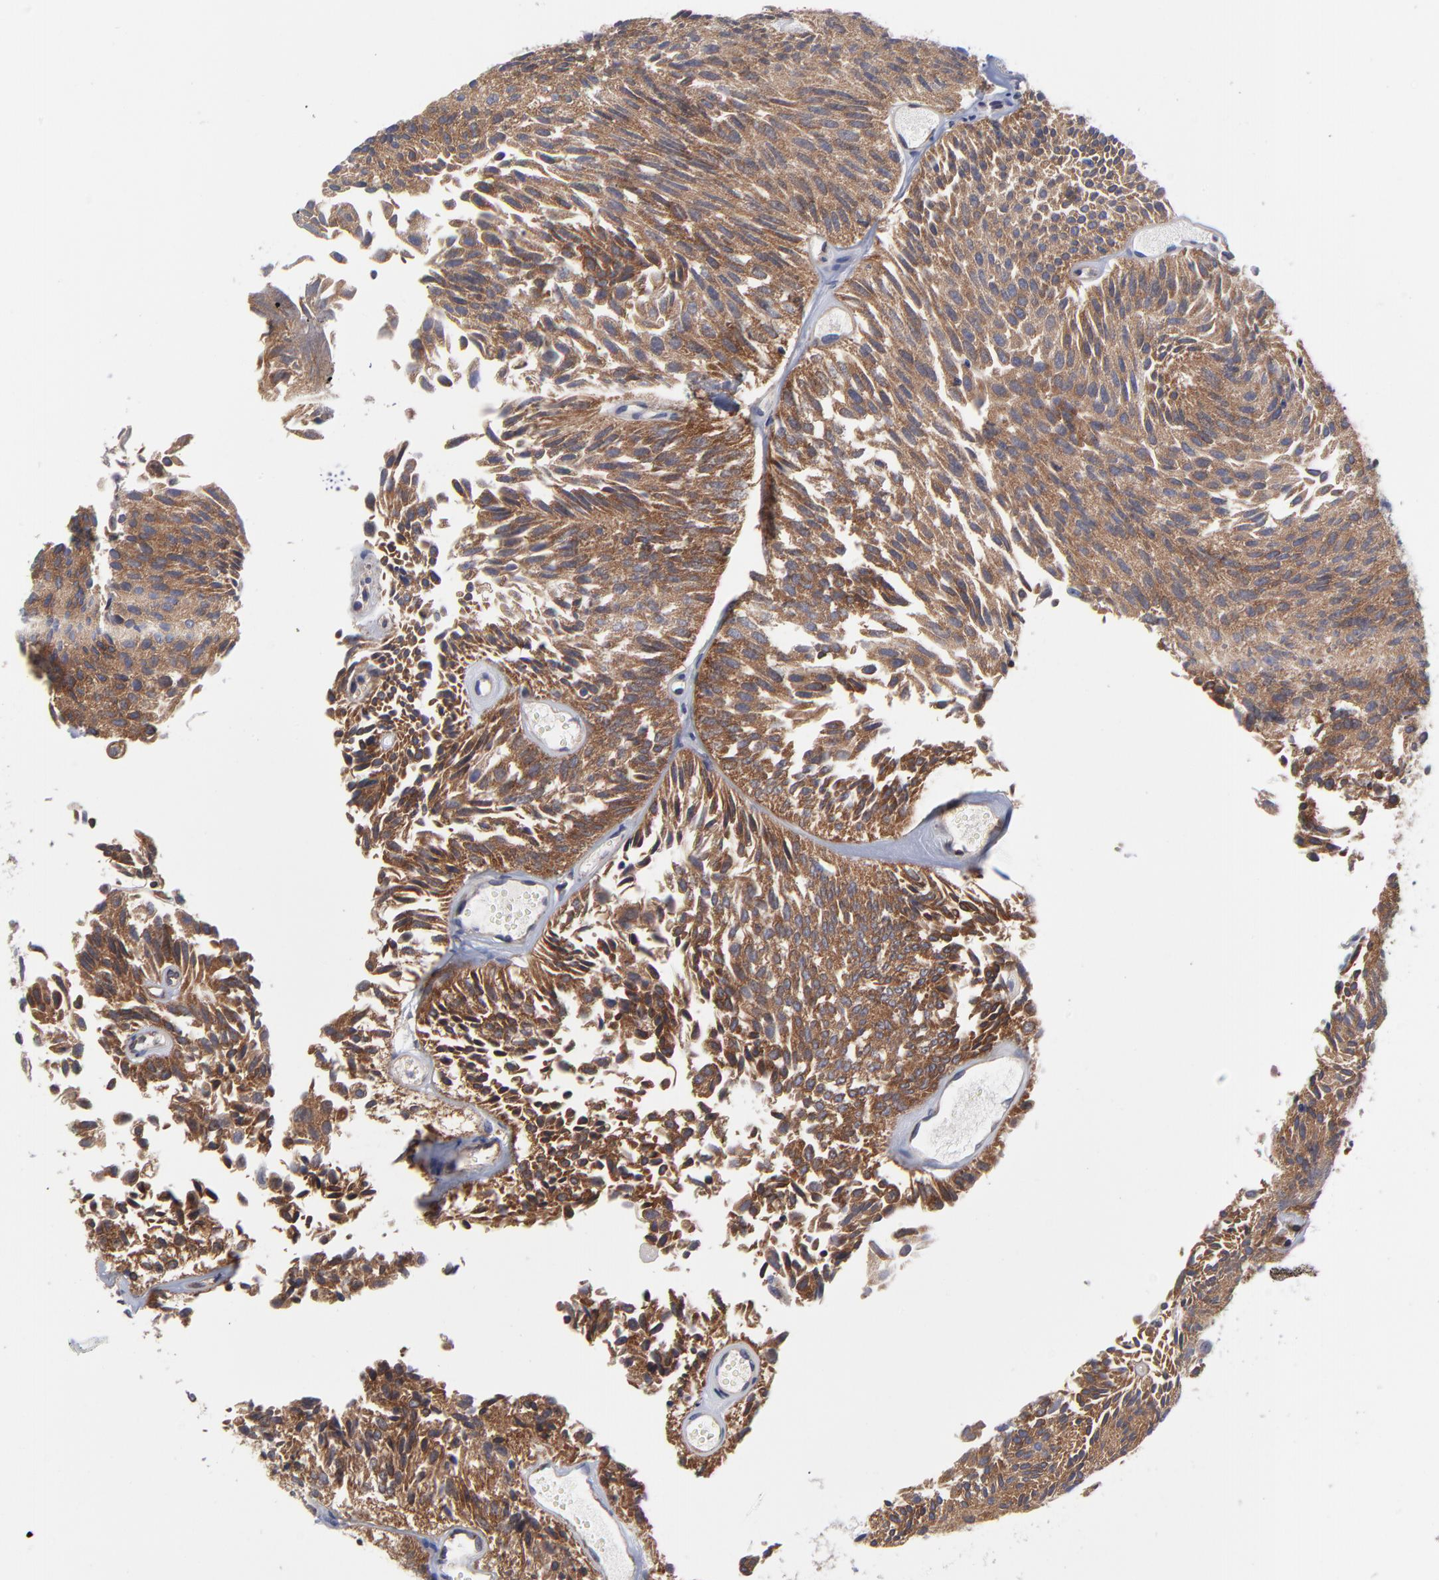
{"staining": {"intensity": "moderate", "quantity": ">75%", "location": "cytoplasmic/membranous"}, "tissue": "urothelial cancer", "cell_type": "Tumor cells", "image_type": "cancer", "snomed": [{"axis": "morphology", "description": "Urothelial carcinoma, Low grade"}, {"axis": "topography", "description": "Urinary bladder"}], "caption": "About >75% of tumor cells in low-grade urothelial carcinoma exhibit moderate cytoplasmic/membranous protein expression as visualized by brown immunohistochemical staining.", "gene": "NFKBIA", "patient": {"sex": "male", "age": 76}}